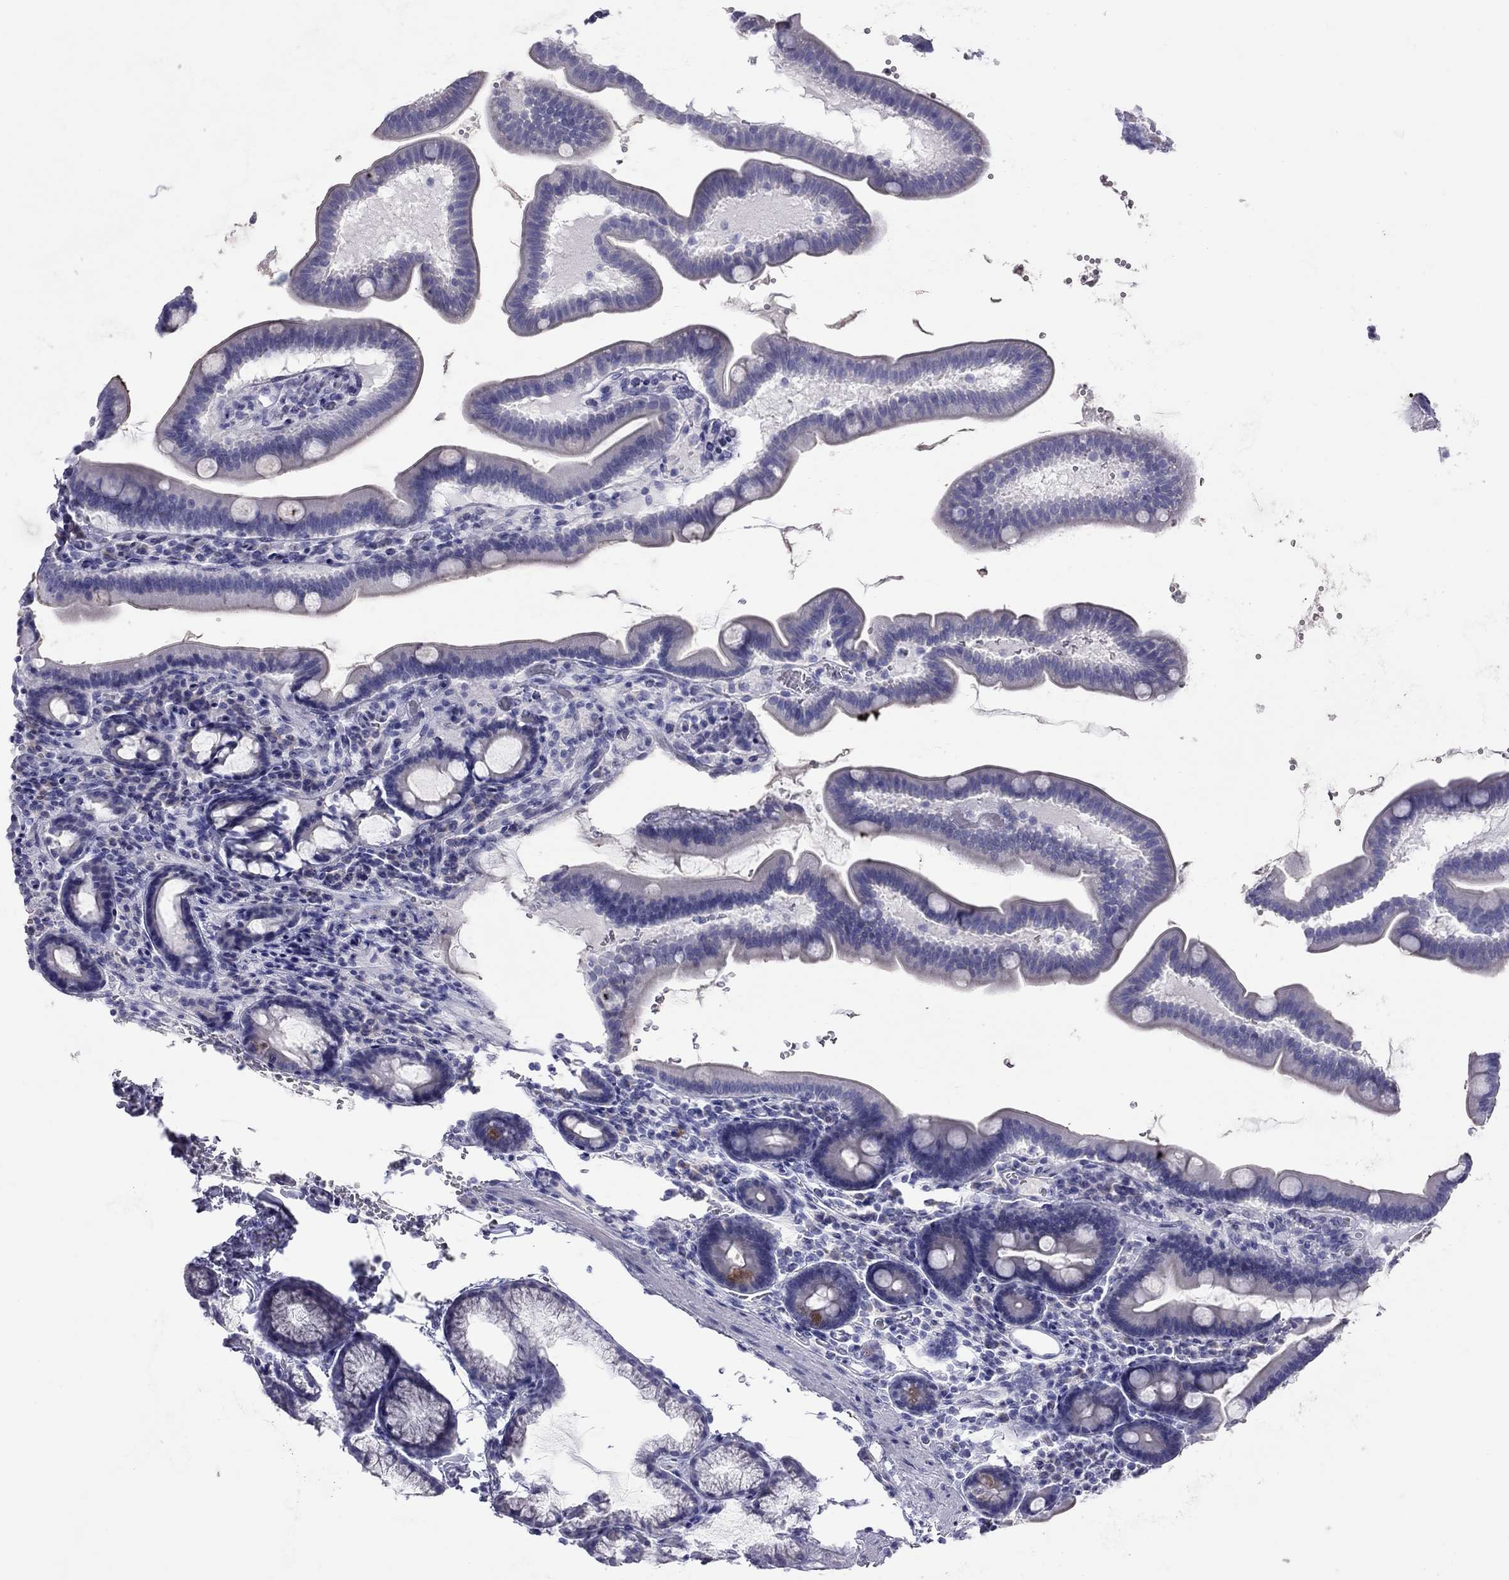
{"staining": {"intensity": "negative", "quantity": "none", "location": "none"}, "tissue": "duodenum", "cell_type": "Glandular cells", "image_type": "normal", "snomed": [{"axis": "morphology", "description": "Normal tissue, NOS"}, {"axis": "topography", "description": "Duodenum"}], "caption": "DAB immunohistochemical staining of normal human duodenum exhibits no significant positivity in glandular cells.", "gene": "STAG3", "patient": {"sex": "male", "age": 59}}